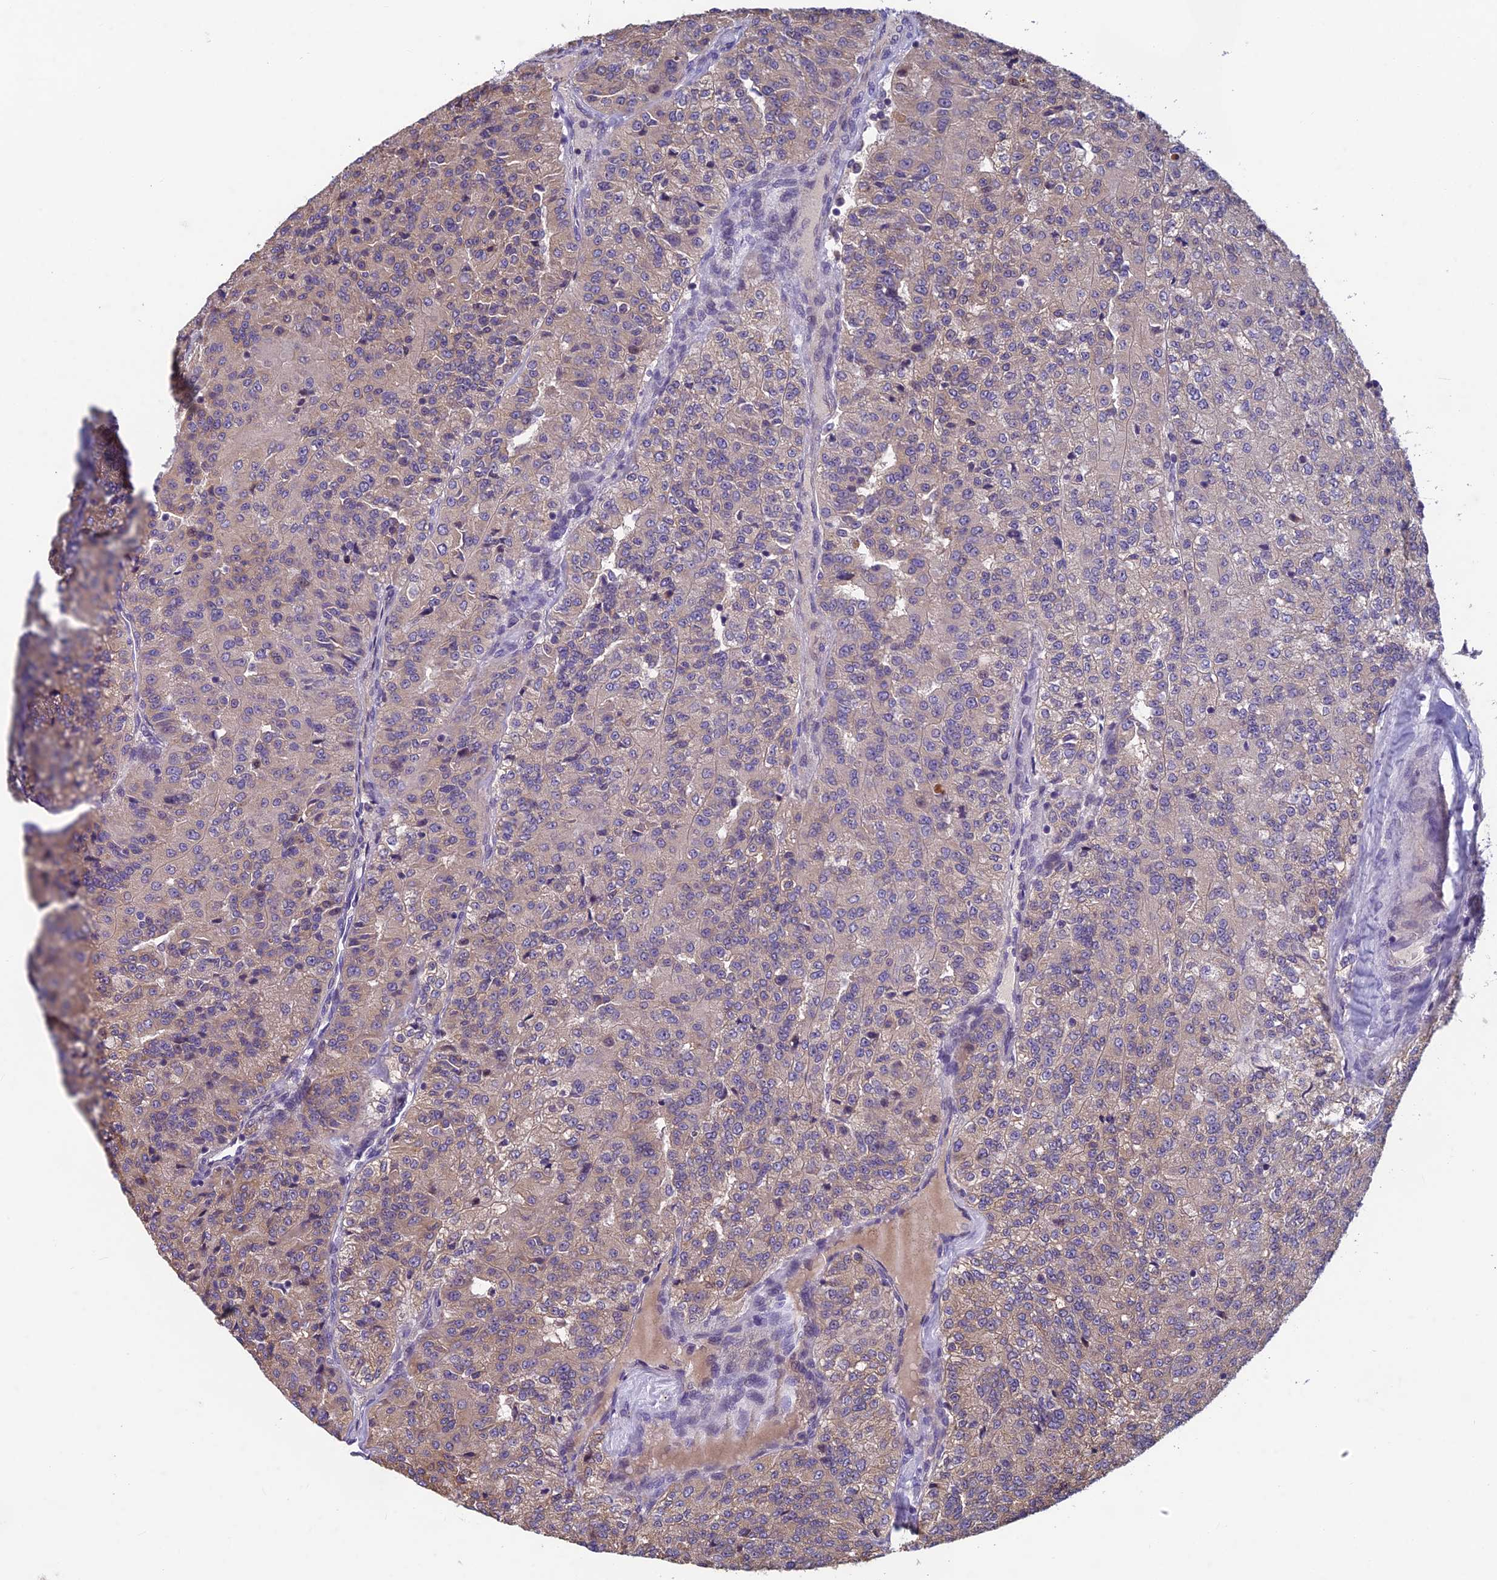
{"staining": {"intensity": "negative", "quantity": "none", "location": "none"}, "tissue": "renal cancer", "cell_type": "Tumor cells", "image_type": "cancer", "snomed": [{"axis": "morphology", "description": "Adenocarcinoma, NOS"}, {"axis": "topography", "description": "Kidney"}], "caption": "High power microscopy image of an immunohistochemistry micrograph of adenocarcinoma (renal), revealing no significant expression in tumor cells.", "gene": "HECA", "patient": {"sex": "female", "age": 63}}